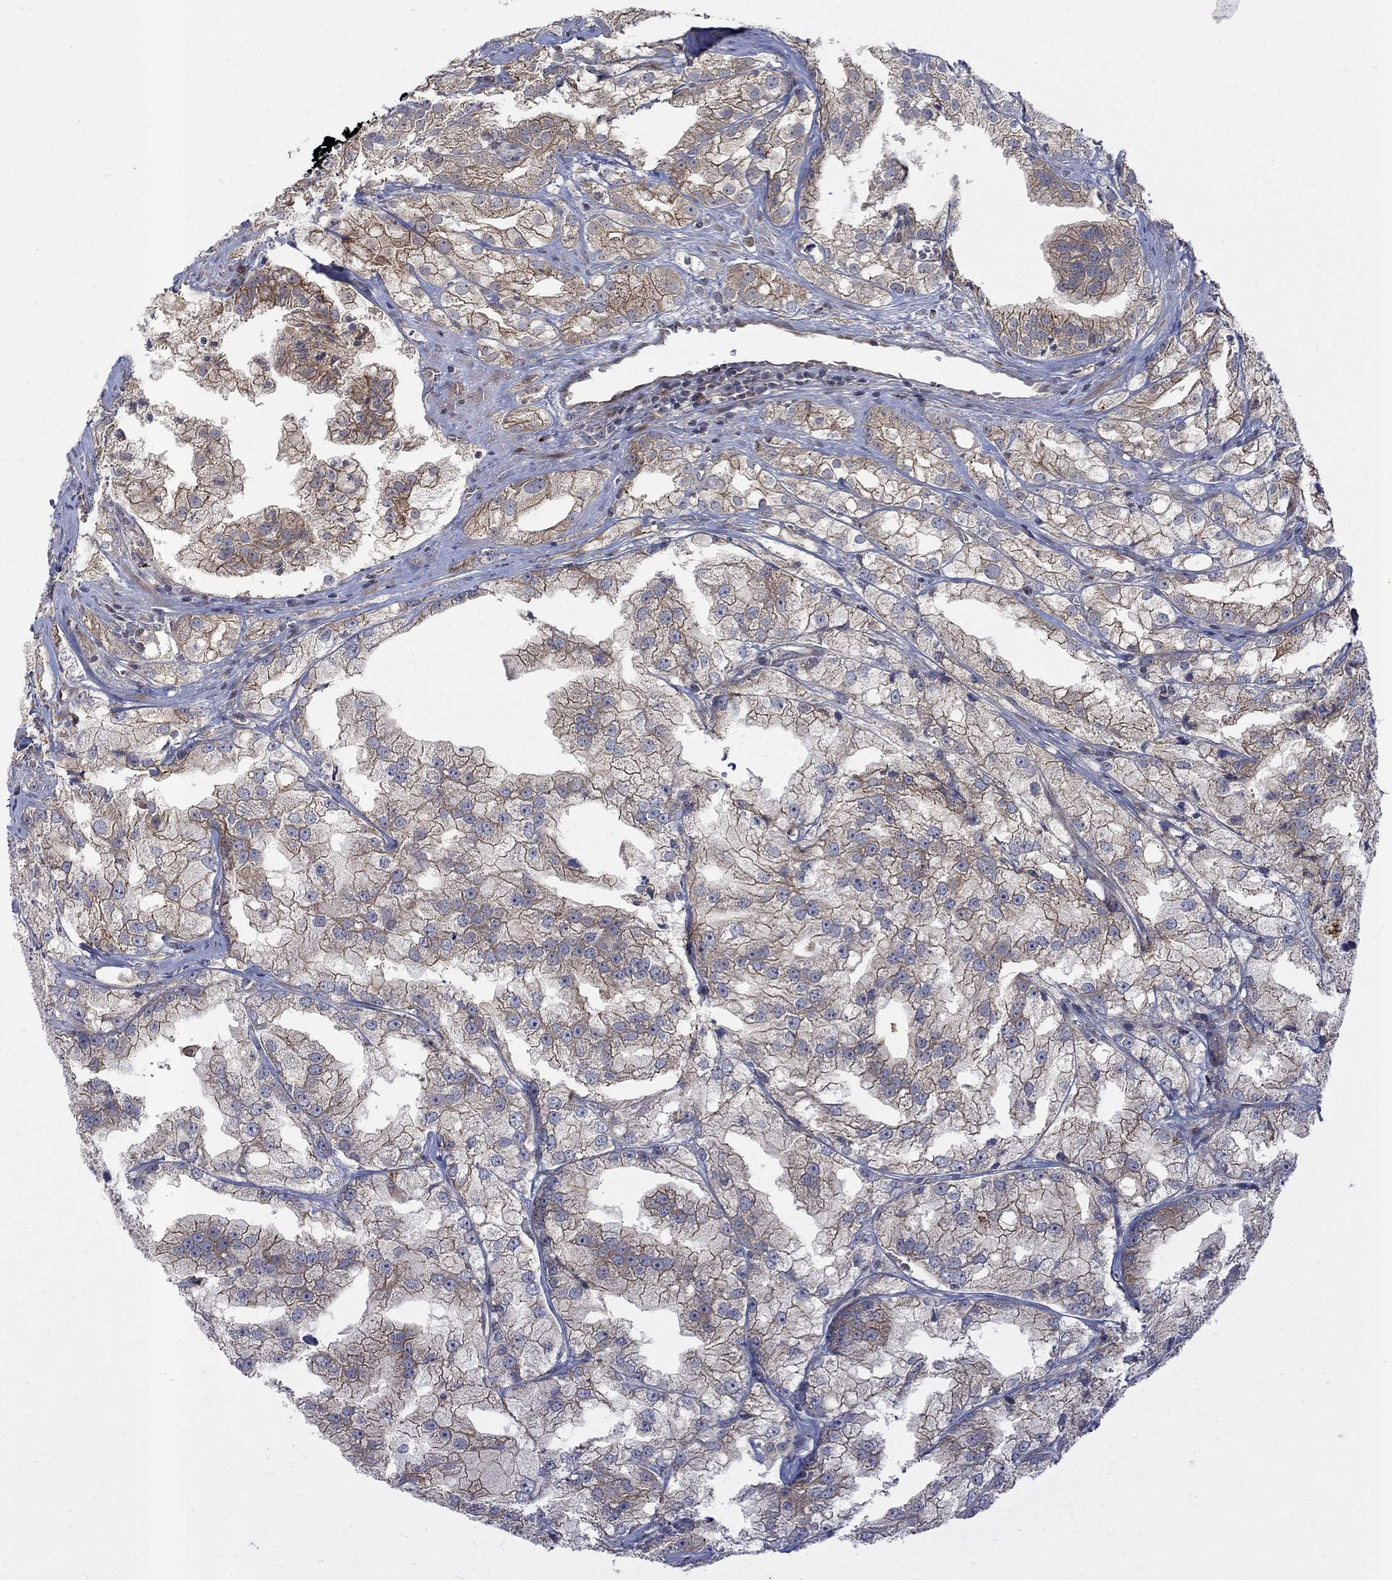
{"staining": {"intensity": "moderate", "quantity": "25%-75%", "location": "cytoplasmic/membranous"}, "tissue": "prostate cancer", "cell_type": "Tumor cells", "image_type": "cancer", "snomed": [{"axis": "morphology", "description": "Adenocarcinoma, NOS"}, {"axis": "topography", "description": "Prostate"}], "caption": "Tumor cells show moderate cytoplasmic/membranous staining in about 25%-75% of cells in prostate cancer (adenocarcinoma).", "gene": "WDR19", "patient": {"sex": "male", "age": 70}}